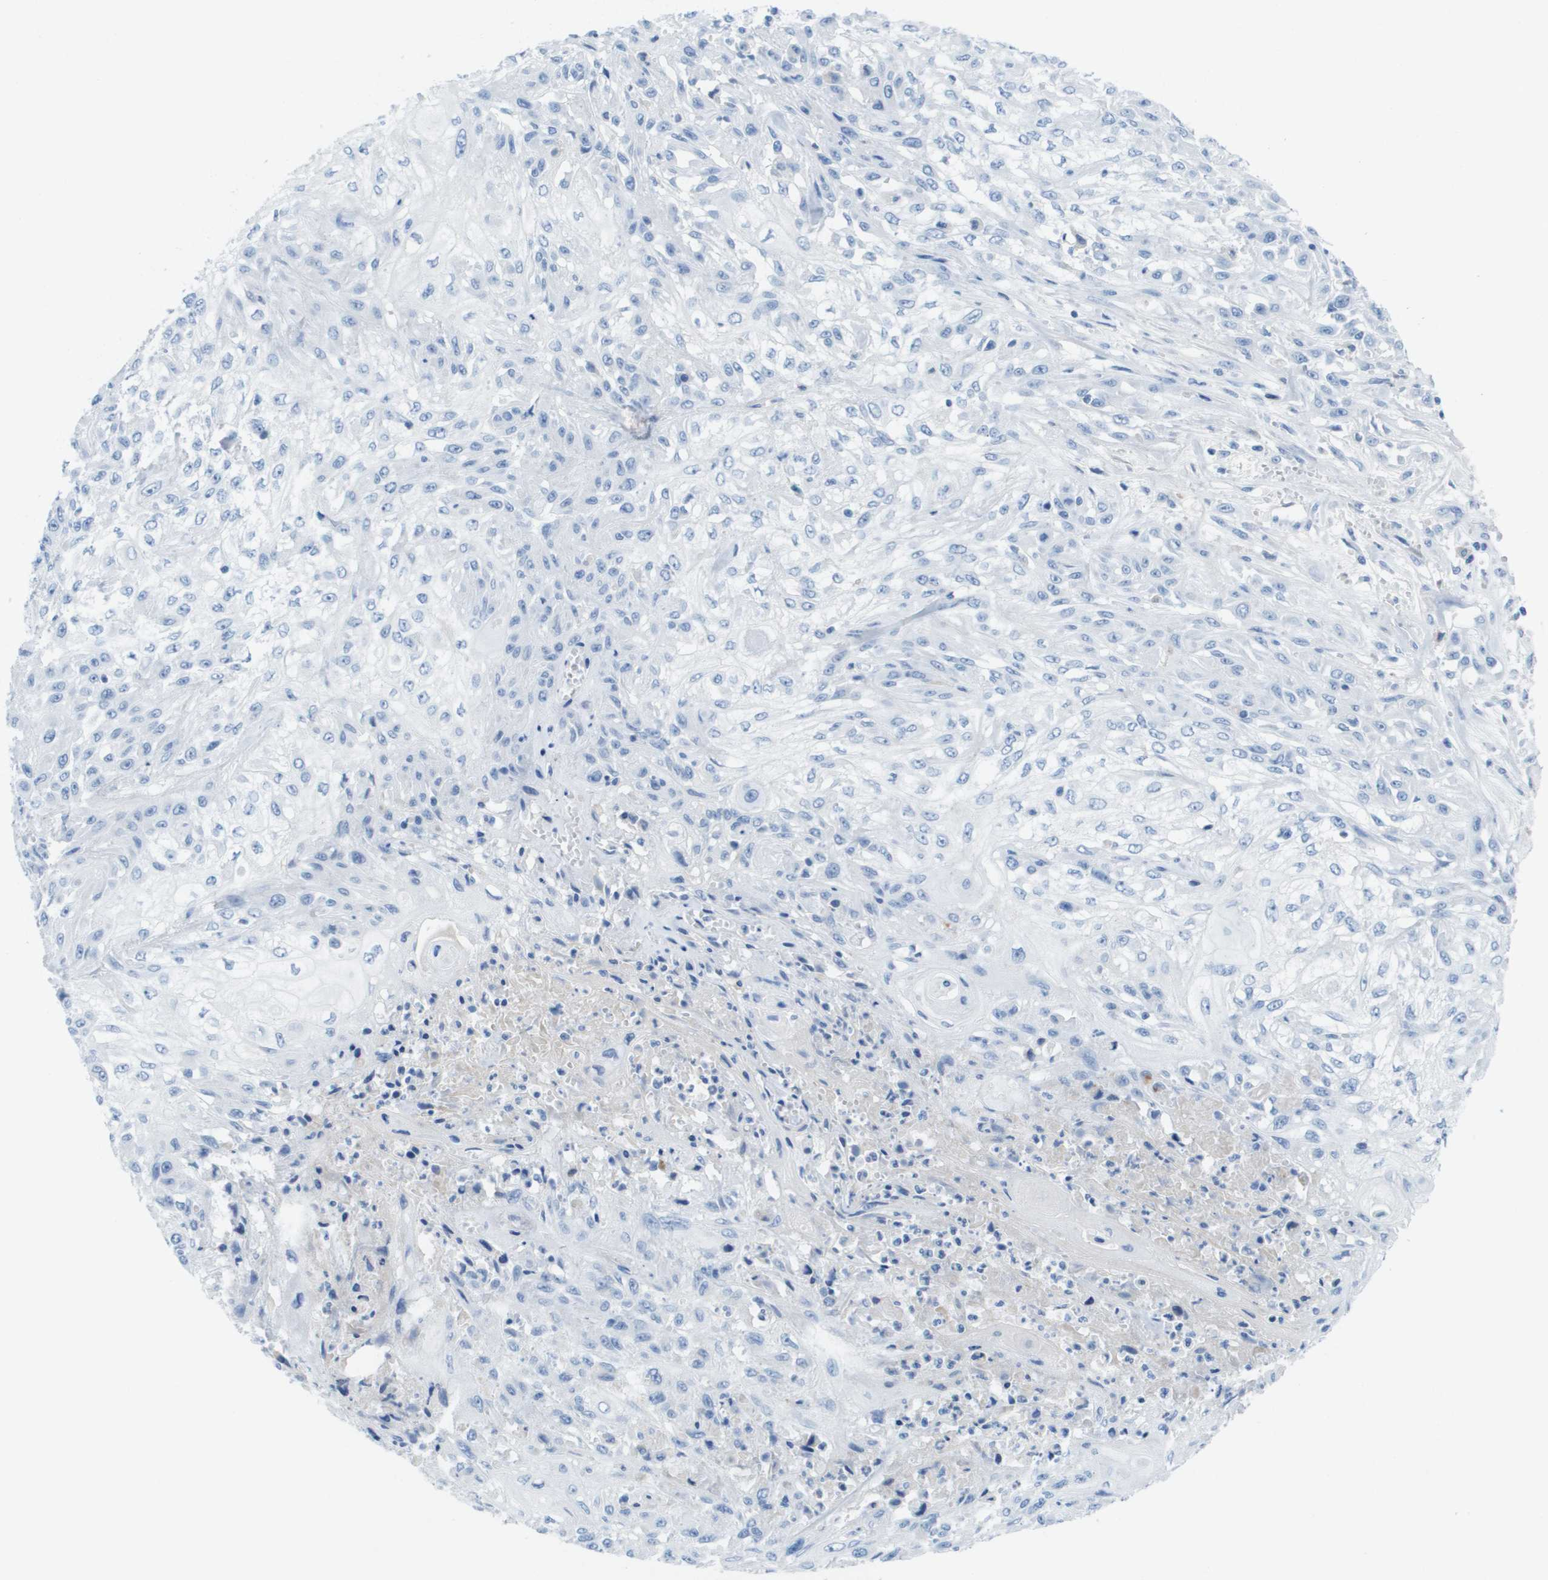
{"staining": {"intensity": "negative", "quantity": "none", "location": "none"}, "tissue": "skin cancer", "cell_type": "Tumor cells", "image_type": "cancer", "snomed": [{"axis": "morphology", "description": "Squamous cell carcinoma, NOS"}, {"axis": "morphology", "description": "Squamous cell carcinoma, metastatic, NOS"}, {"axis": "topography", "description": "Skin"}, {"axis": "topography", "description": "Lymph node"}], "caption": "The micrograph displays no staining of tumor cells in skin cancer. (Stains: DAB IHC with hematoxylin counter stain, Microscopy: brightfield microscopy at high magnification).", "gene": "GPR18", "patient": {"sex": "male", "age": 75}}